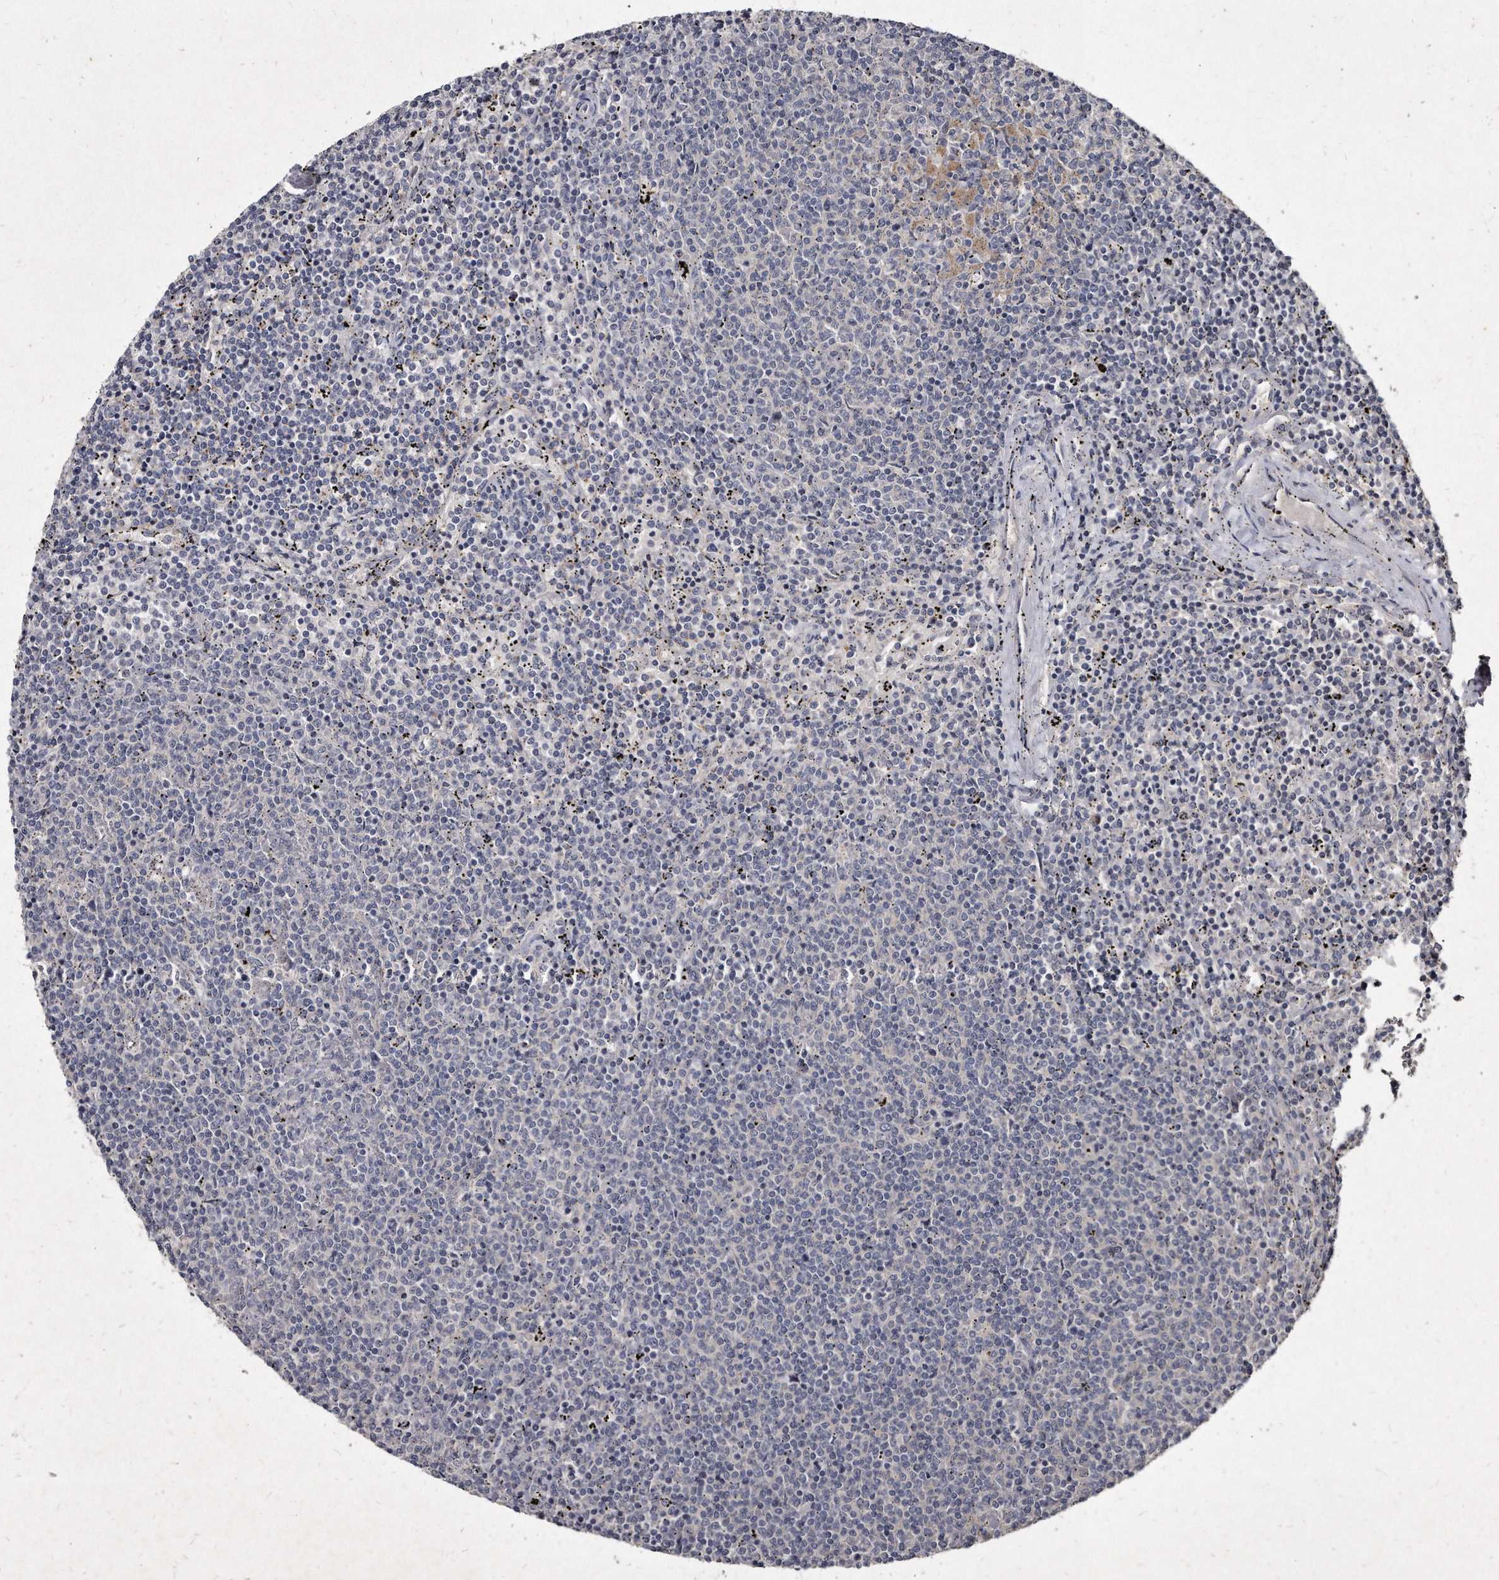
{"staining": {"intensity": "negative", "quantity": "none", "location": "none"}, "tissue": "lymphoma", "cell_type": "Tumor cells", "image_type": "cancer", "snomed": [{"axis": "morphology", "description": "Malignant lymphoma, non-Hodgkin's type, Low grade"}, {"axis": "topography", "description": "Spleen"}], "caption": "DAB immunohistochemical staining of human lymphoma reveals no significant expression in tumor cells. Nuclei are stained in blue.", "gene": "KLHDC3", "patient": {"sex": "female", "age": 50}}